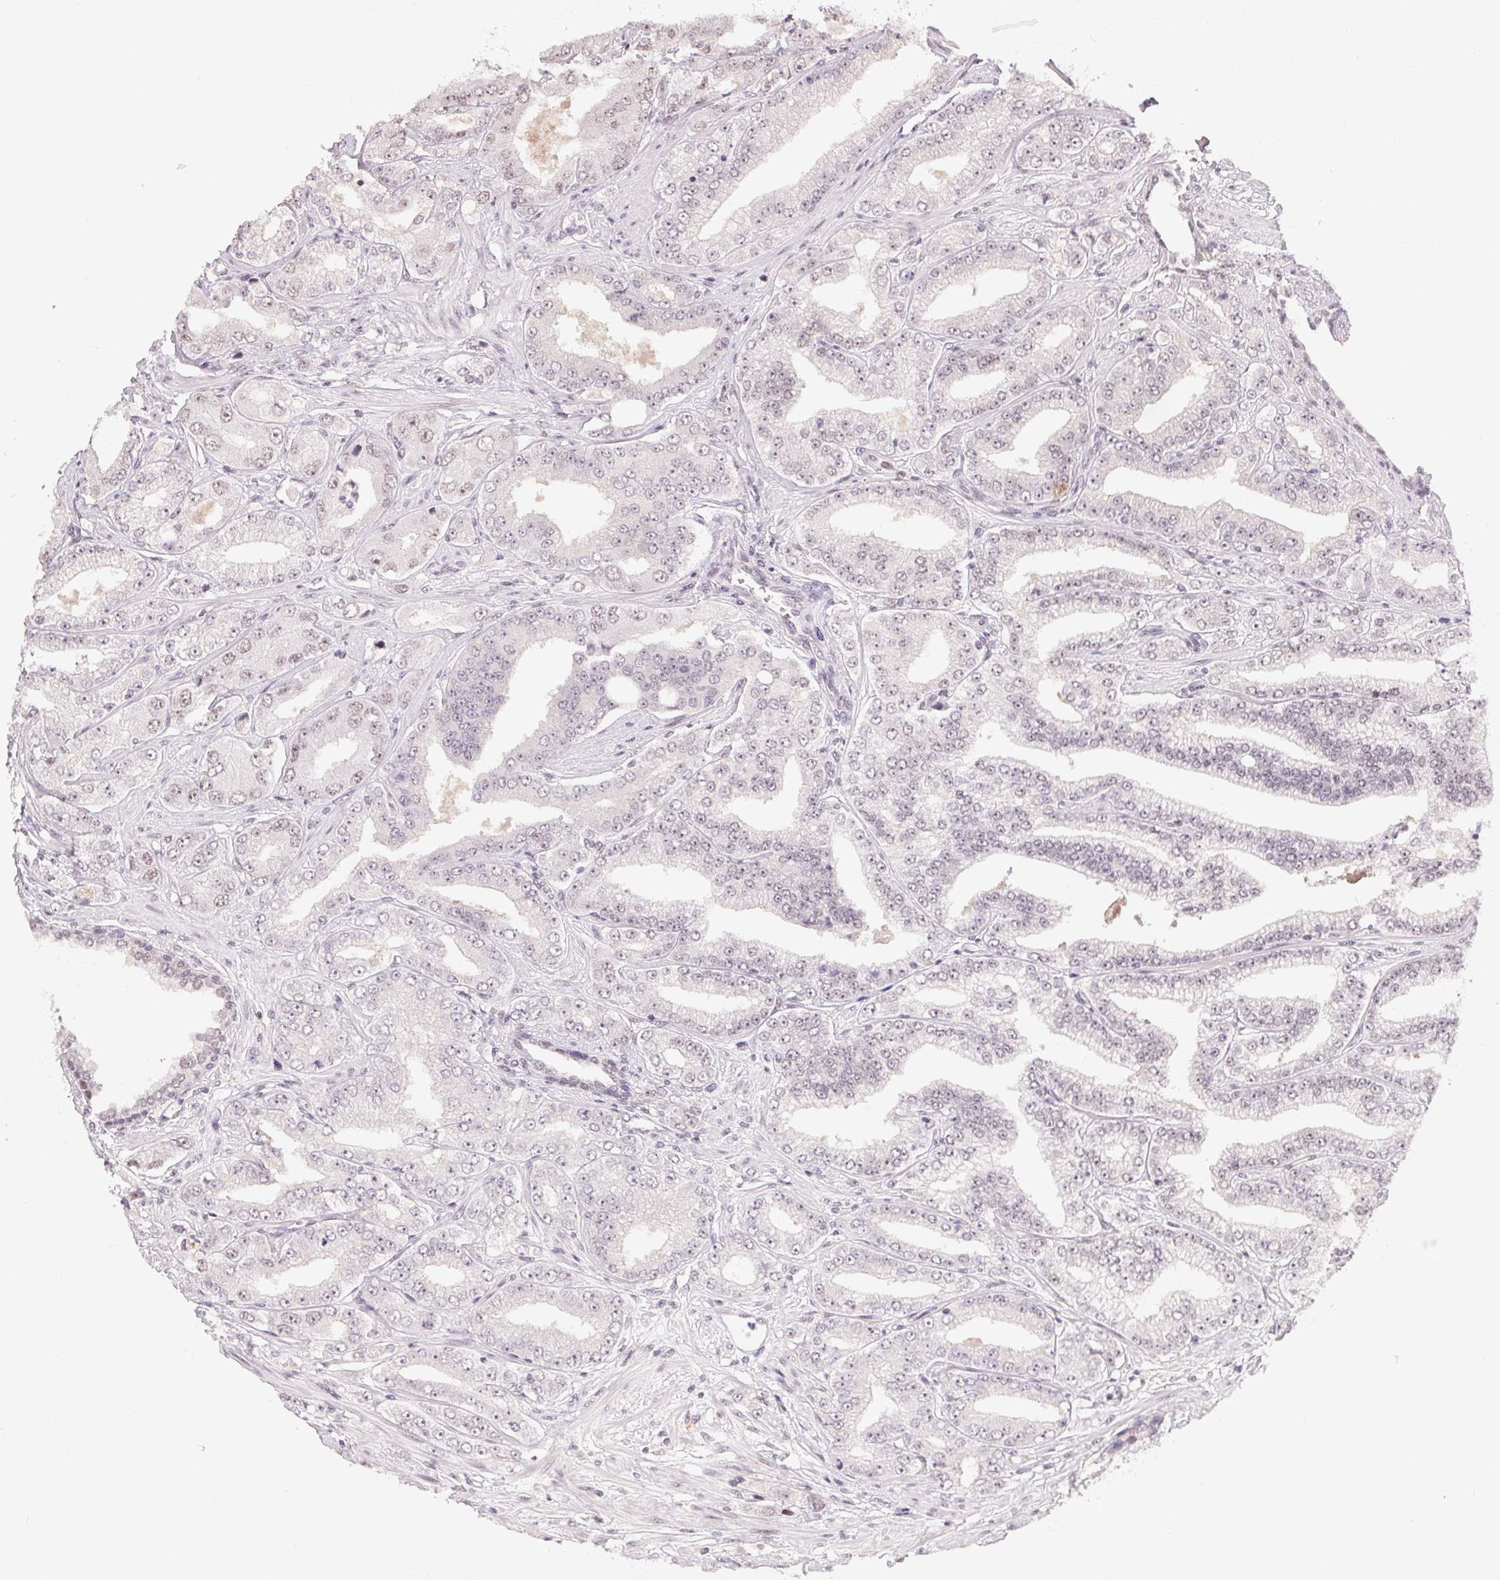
{"staining": {"intensity": "weak", "quantity": "<25%", "location": "nuclear"}, "tissue": "prostate cancer", "cell_type": "Tumor cells", "image_type": "cancer", "snomed": [{"axis": "morphology", "description": "Adenocarcinoma, Low grade"}, {"axis": "topography", "description": "Prostate"}], "caption": "A histopathology image of human prostate adenocarcinoma (low-grade) is negative for staining in tumor cells. (Brightfield microscopy of DAB immunohistochemistry (IHC) at high magnification).", "gene": "KDM4D", "patient": {"sex": "male", "age": 60}}